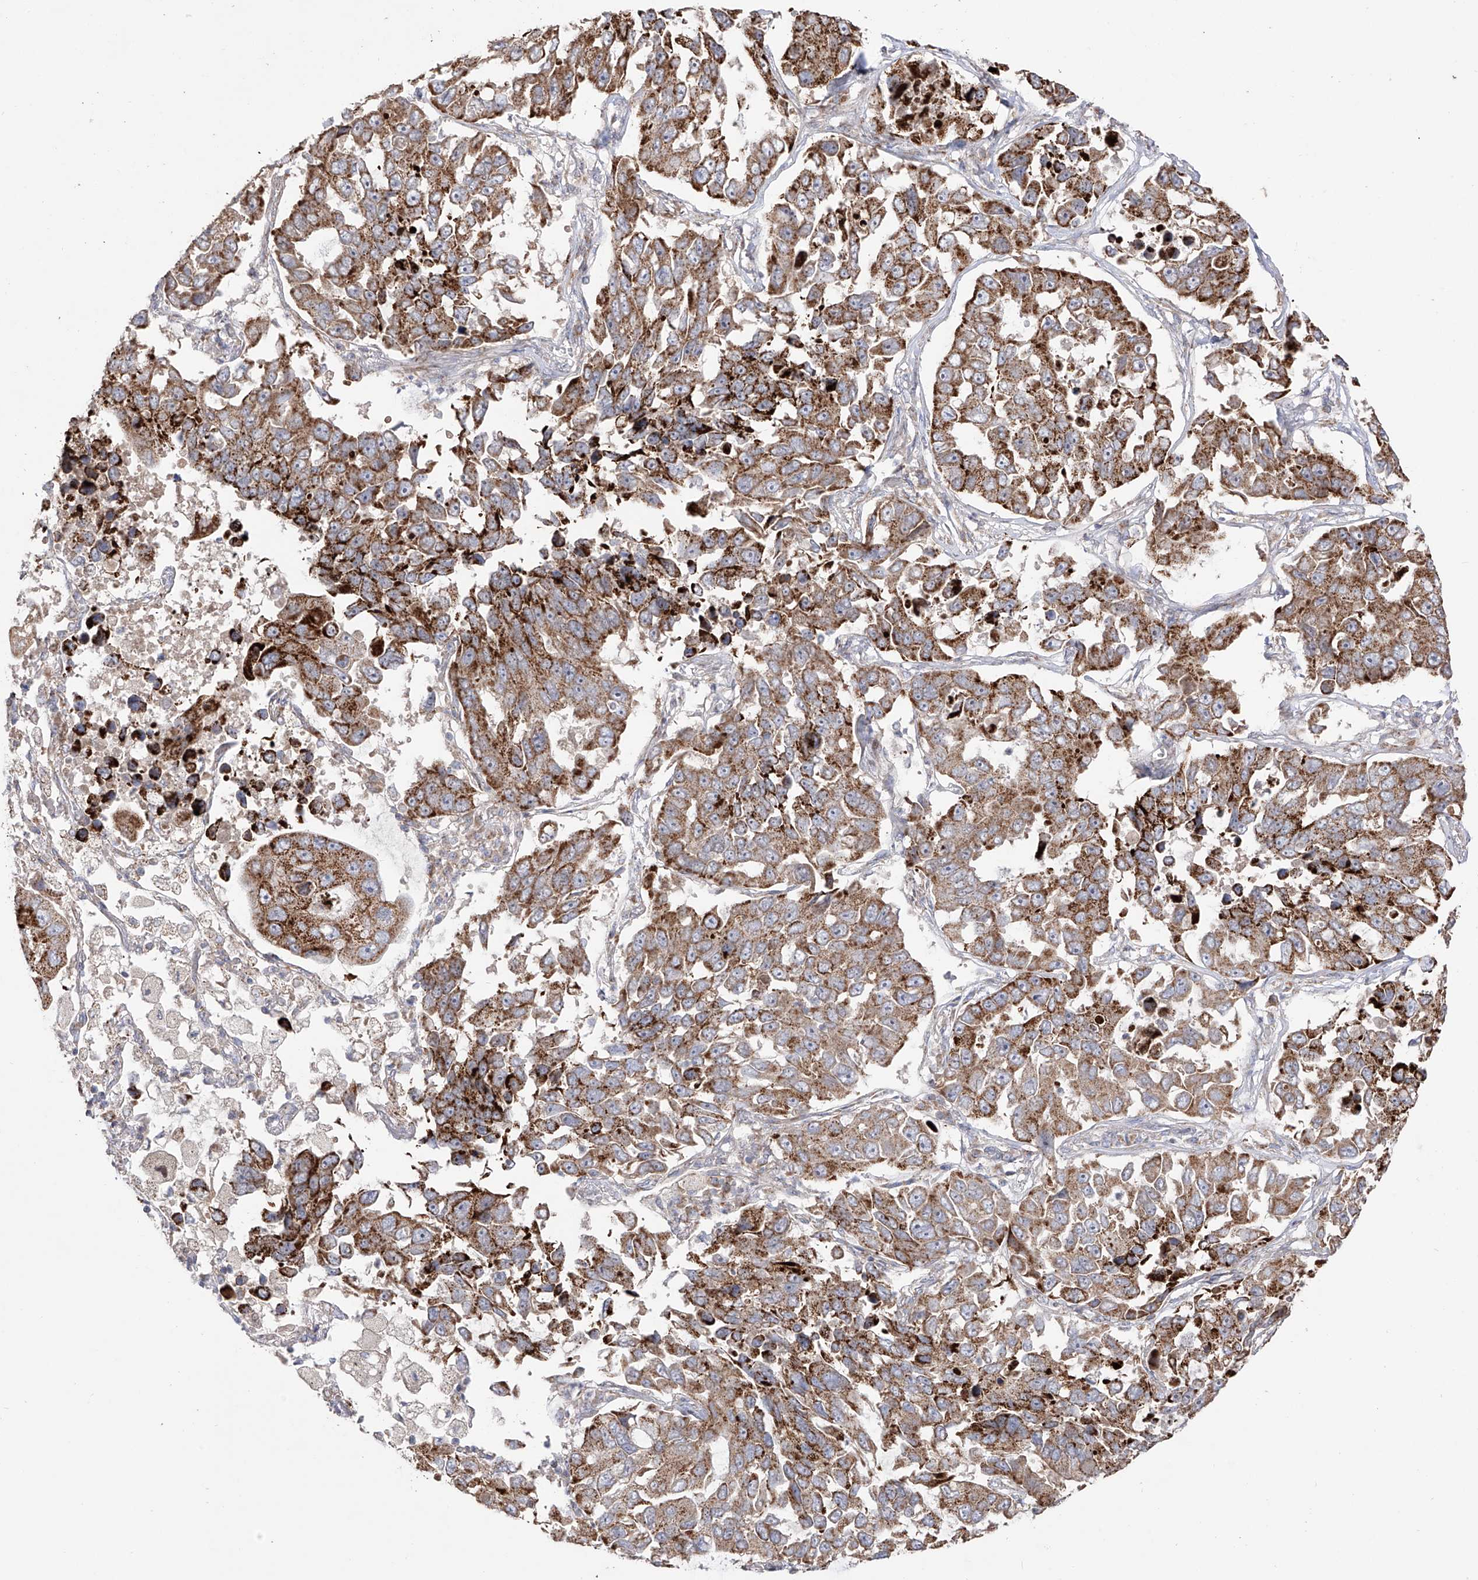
{"staining": {"intensity": "moderate", "quantity": ">75%", "location": "cytoplasmic/membranous"}, "tissue": "lung cancer", "cell_type": "Tumor cells", "image_type": "cancer", "snomed": [{"axis": "morphology", "description": "Adenocarcinoma, NOS"}, {"axis": "topography", "description": "Lung"}], "caption": "Lung adenocarcinoma tissue exhibits moderate cytoplasmic/membranous expression in about >75% of tumor cells", "gene": "YKT6", "patient": {"sex": "male", "age": 64}}